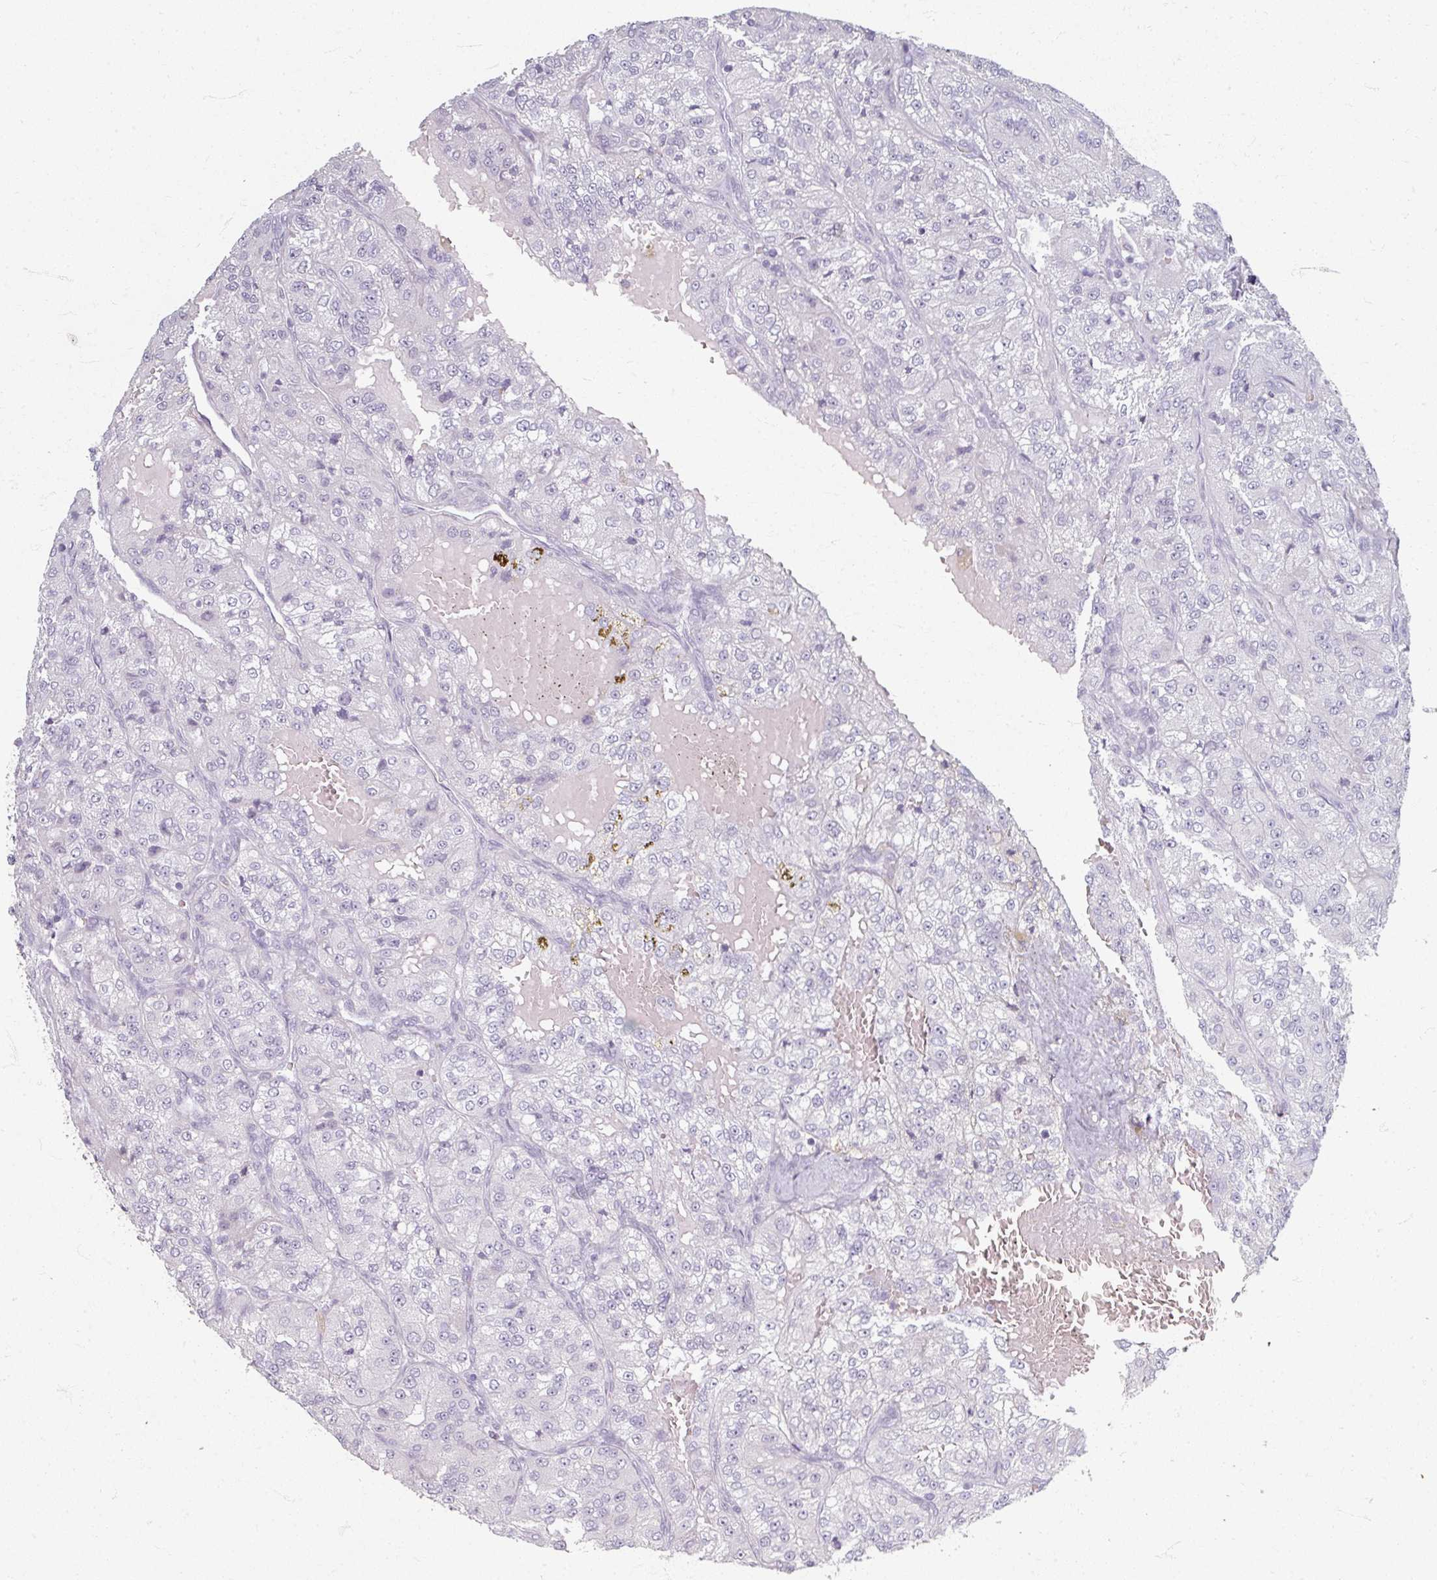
{"staining": {"intensity": "negative", "quantity": "none", "location": "none"}, "tissue": "renal cancer", "cell_type": "Tumor cells", "image_type": "cancer", "snomed": [{"axis": "morphology", "description": "Adenocarcinoma, NOS"}, {"axis": "topography", "description": "Kidney"}], "caption": "Photomicrograph shows no protein expression in tumor cells of adenocarcinoma (renal) tissue.", "gene": "ZNF878", "patient": {"sex": "female", "age": 63}}